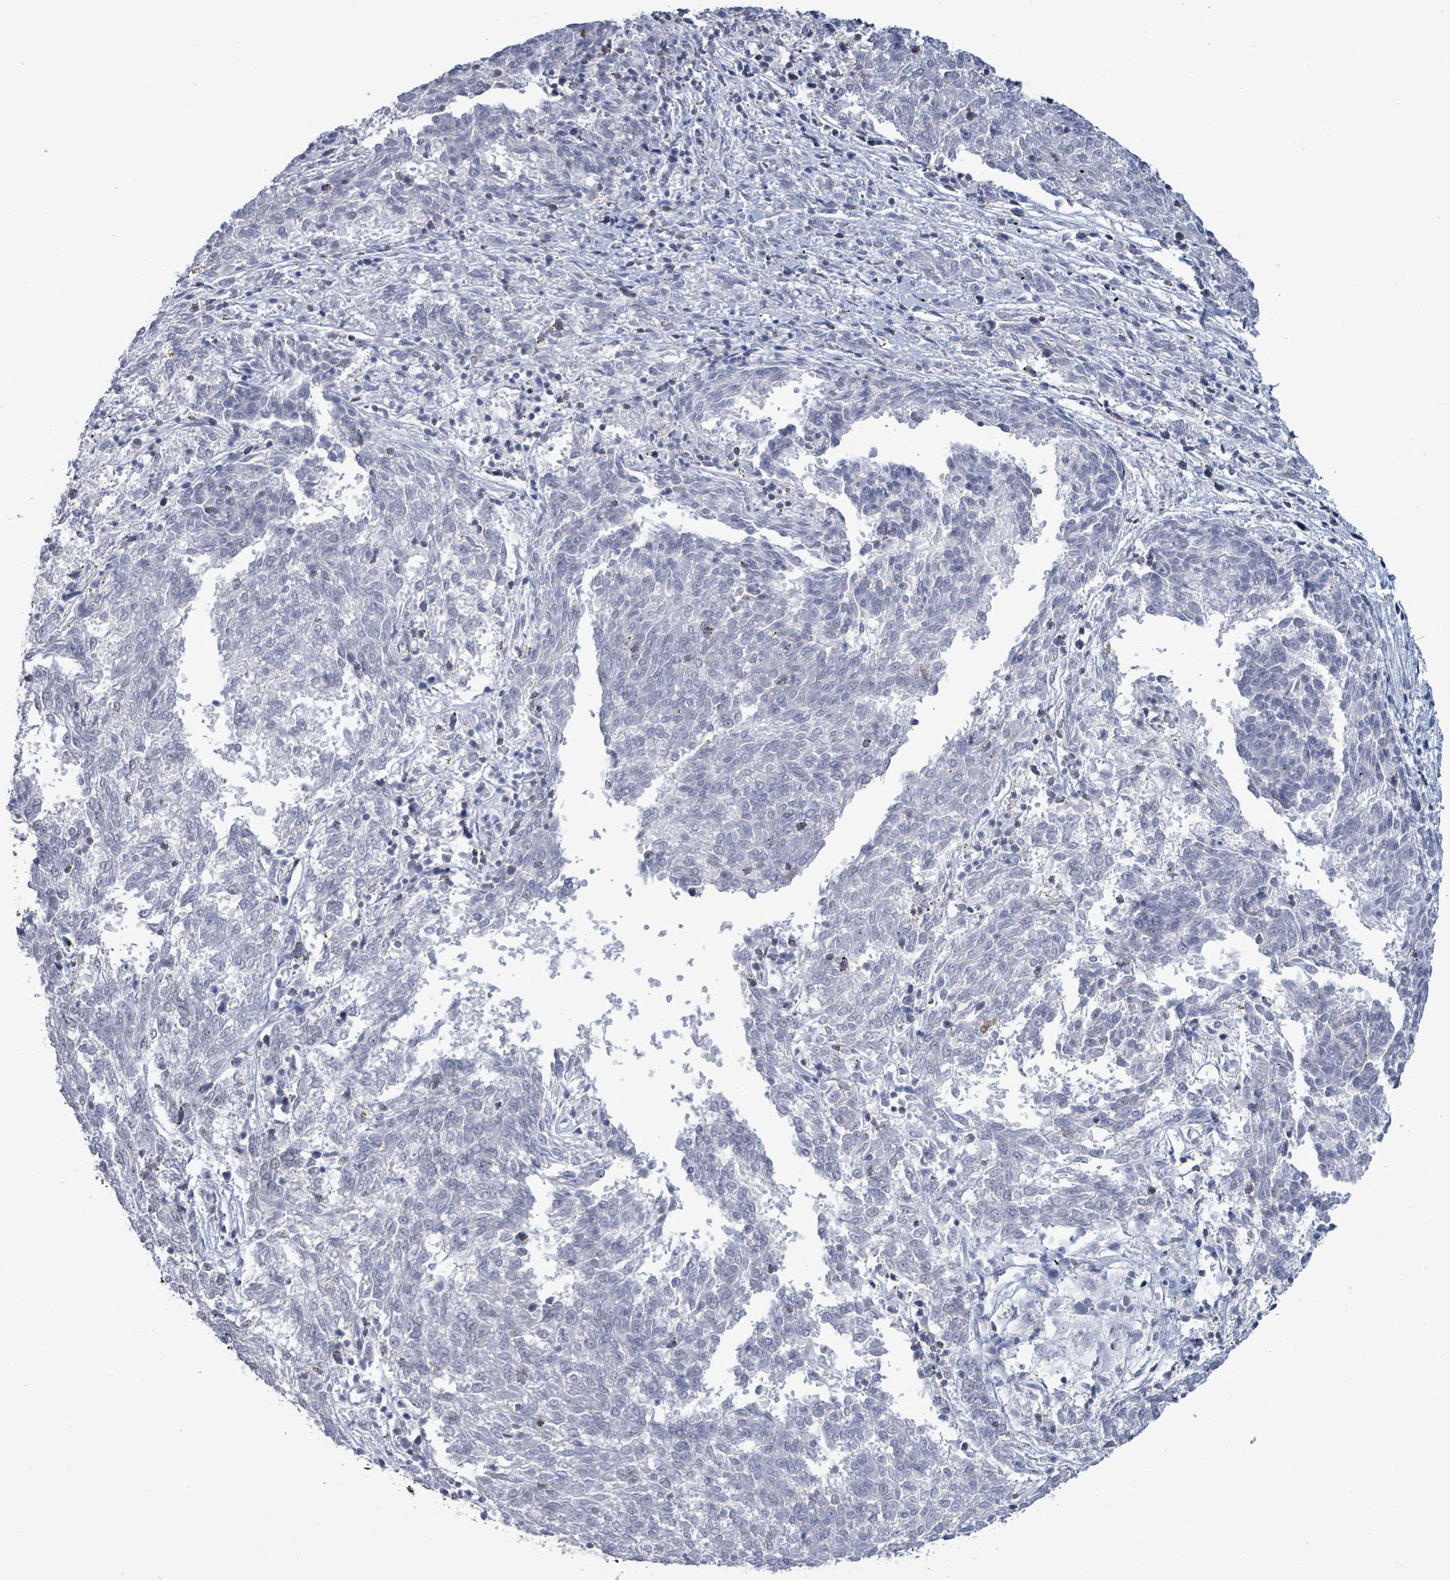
{"staining": {"intensity": "negative", "quantity": "none", "location": "none"}, "tissue": "melanoma", "cell_type": "Tumor cells", "image_type": "cancer", "snomed": [{"axis": "morphology", "description": "Malignant melanoma, NOS"}, {"axis": "topography", "description": "Skin"}], "caption": "High power microscopy histopathology image of an immunohistochemistry image of malignant melanoma, revealing no significant expression in tumor cells.", "gene": "SAMD14", "patient": {"sex": "female", "age": 72}}